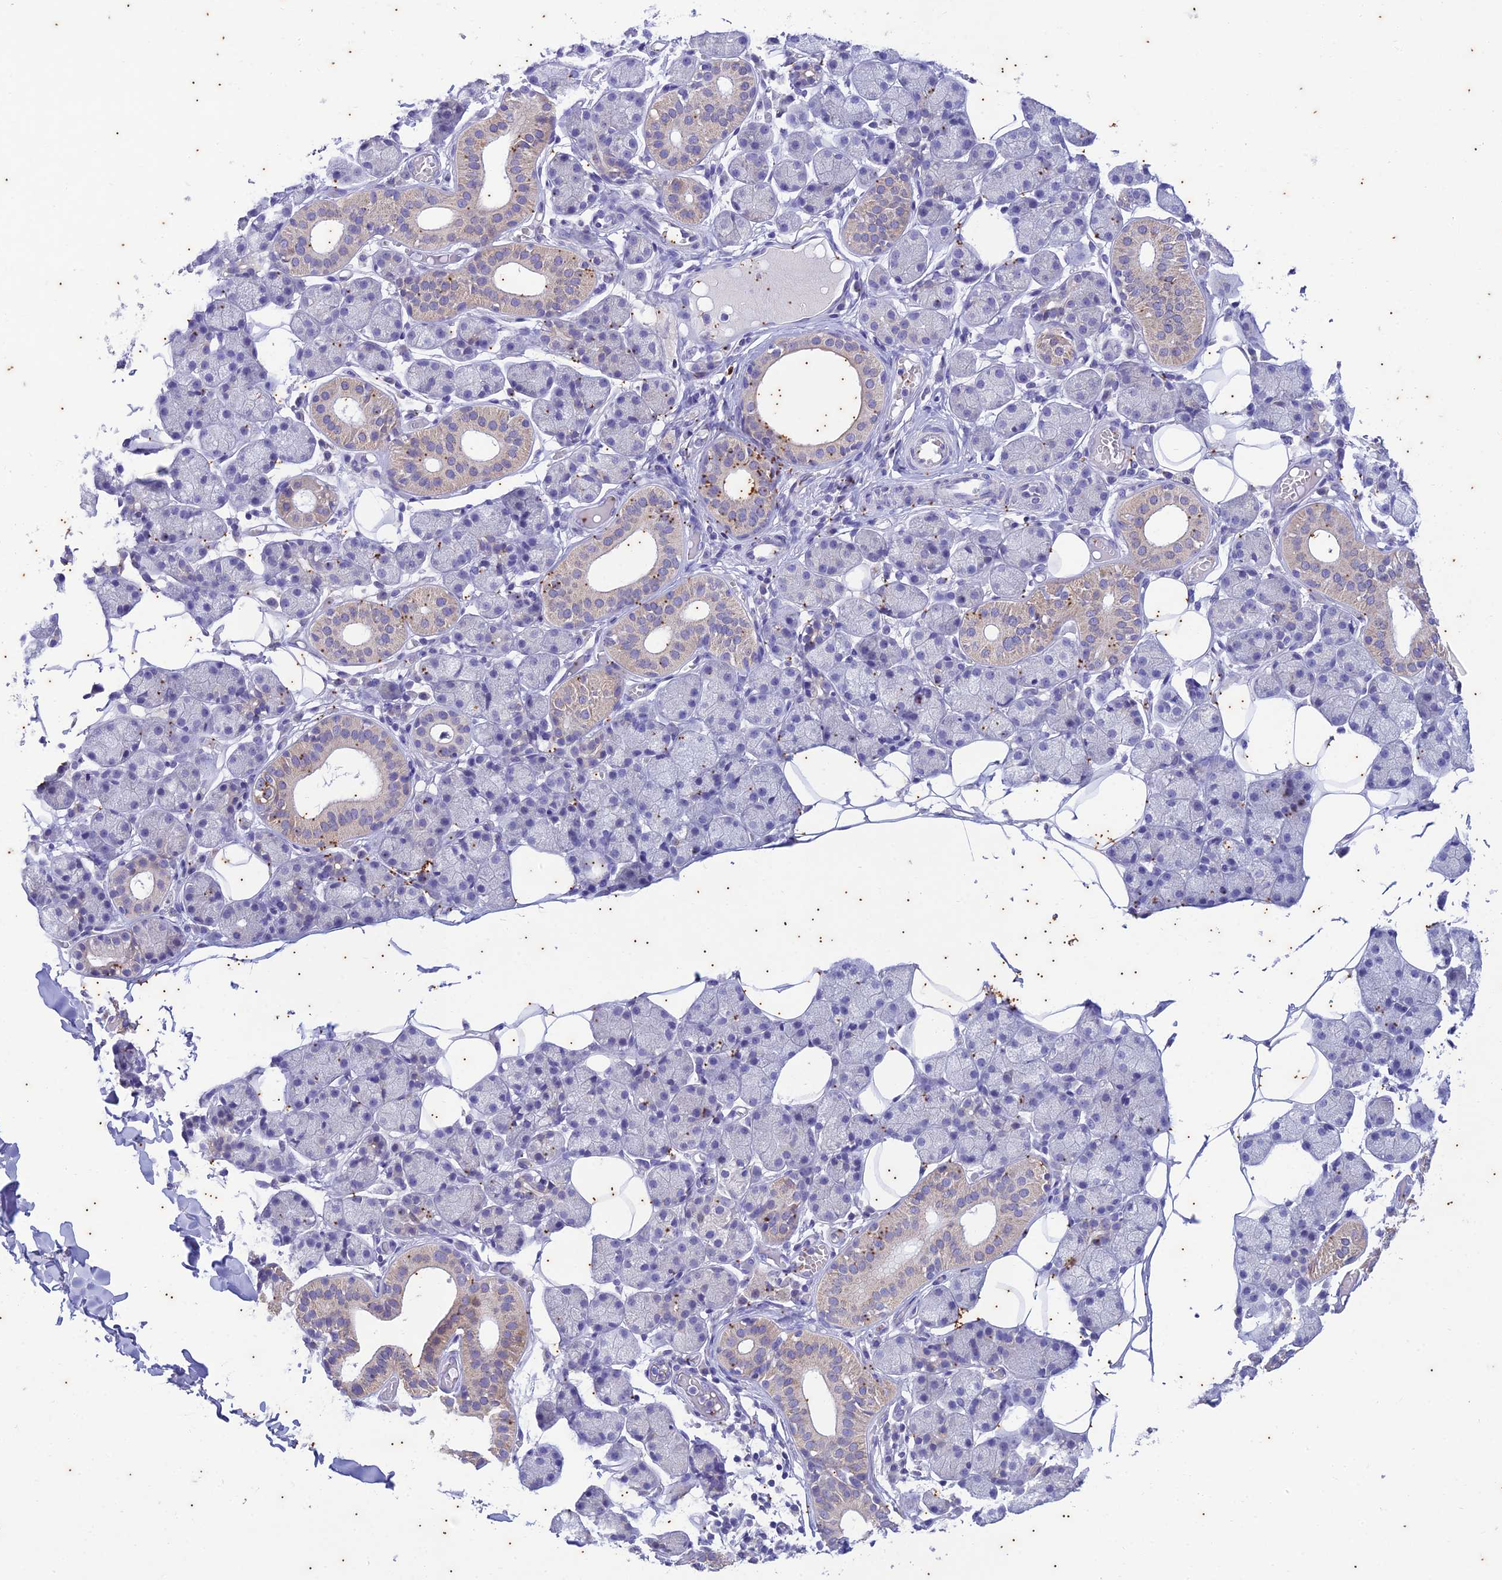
{"staining": {"intensity": "weak", "quantity": "25%-75%", "location": "cytoplasmic/membranous"}, "tissue": "salivary gland", "cell_type": "Glandular cells", "image_type": "normal", "snomed": [{"axis": "morphology", "description": "Normal tissue, NOS"}, {"axis": "topography", "description": "Salivary gland"}], "caption": "Immunohistochemistry (IHC) photomicrograph of benign human salivary gland stained for a protein (brown), which demonstrates low levels of weak cytoplasmic/membranous staining in about 25%-75% of glandular cells.", "gene": "TMEM40", "patient": {"sex": "female", "age": 33}}